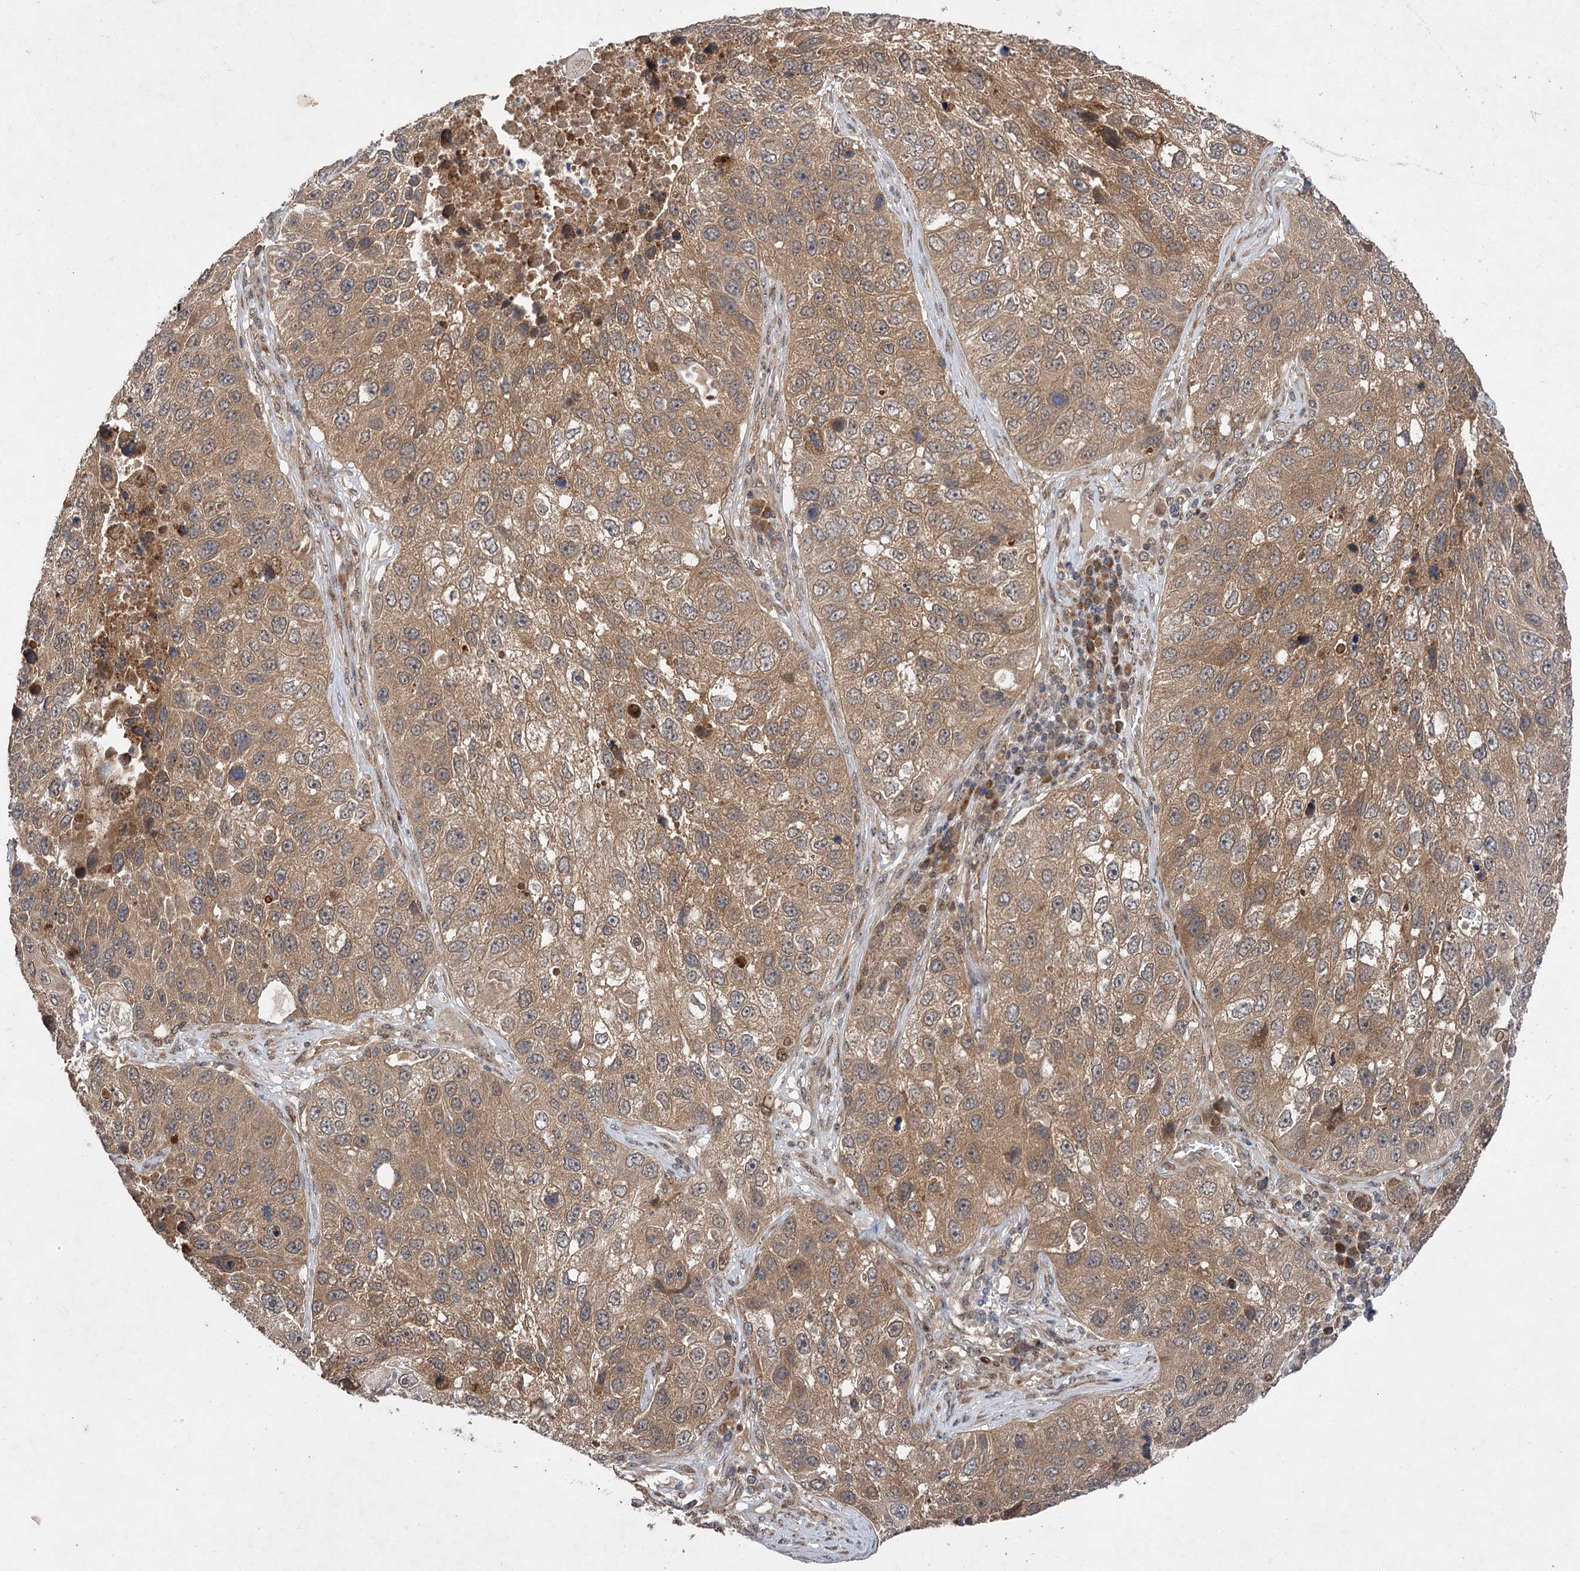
{"staining": {"intensity": "moderate", "quantity": ">75%", "location": "cytoplasmic/membranous"}, "tissue": "lung cancer", "cell_type": "Tumor cells", "image_type": "cancer", "snomed": [{"axis": "morphology", "description": "Squamous cell carcinoma, NOS"}, {"axis": "topography", "description": "Lung"}], "caption": "Immunohistochemistry micrograph of lung cancer stained for a protein (brown), which displays medium levels of moderate cytoplasmic/membranous staining in about >75% of tumor cells.", "gene": "FBXW8", "patient": {"sex": "male", "age": 61}}